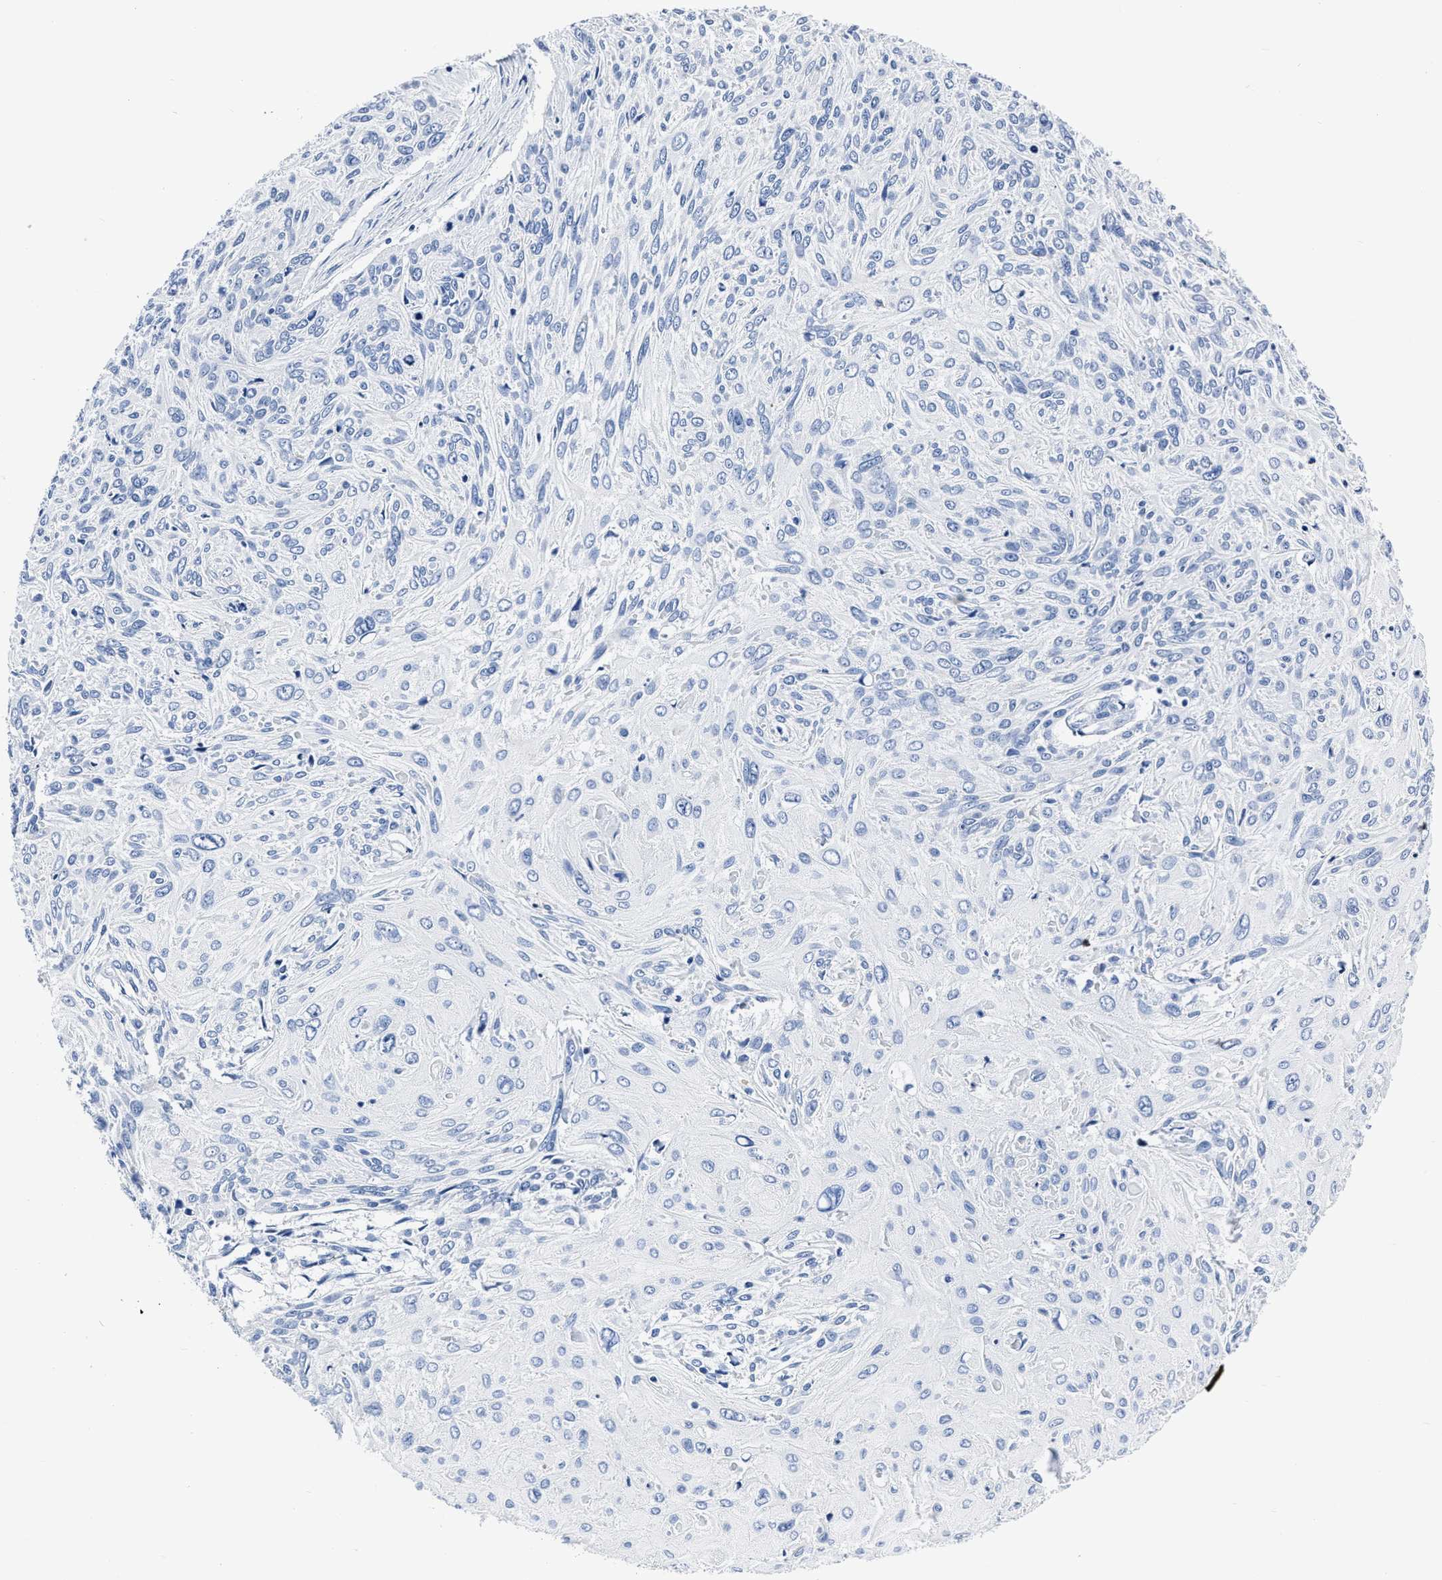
{"staining": {"intensity": "negative", "quantity": "none", "location": "none"}, "tissue": "cervical cancer", "cell_type": "Tumor cells", "image_type": "cancer", "snomed": [{"axis": "morphology", "description": "Squamous cell carcinoma, NOS"}, {"axis": "topography", "description": "Cervix"}], "caption": "Immunohistochemical staining of human cervical cancer shows no significant expression in tumor cells.", "gene": "KCNMB3", "patient": {"sex": "female", "age": 51}}